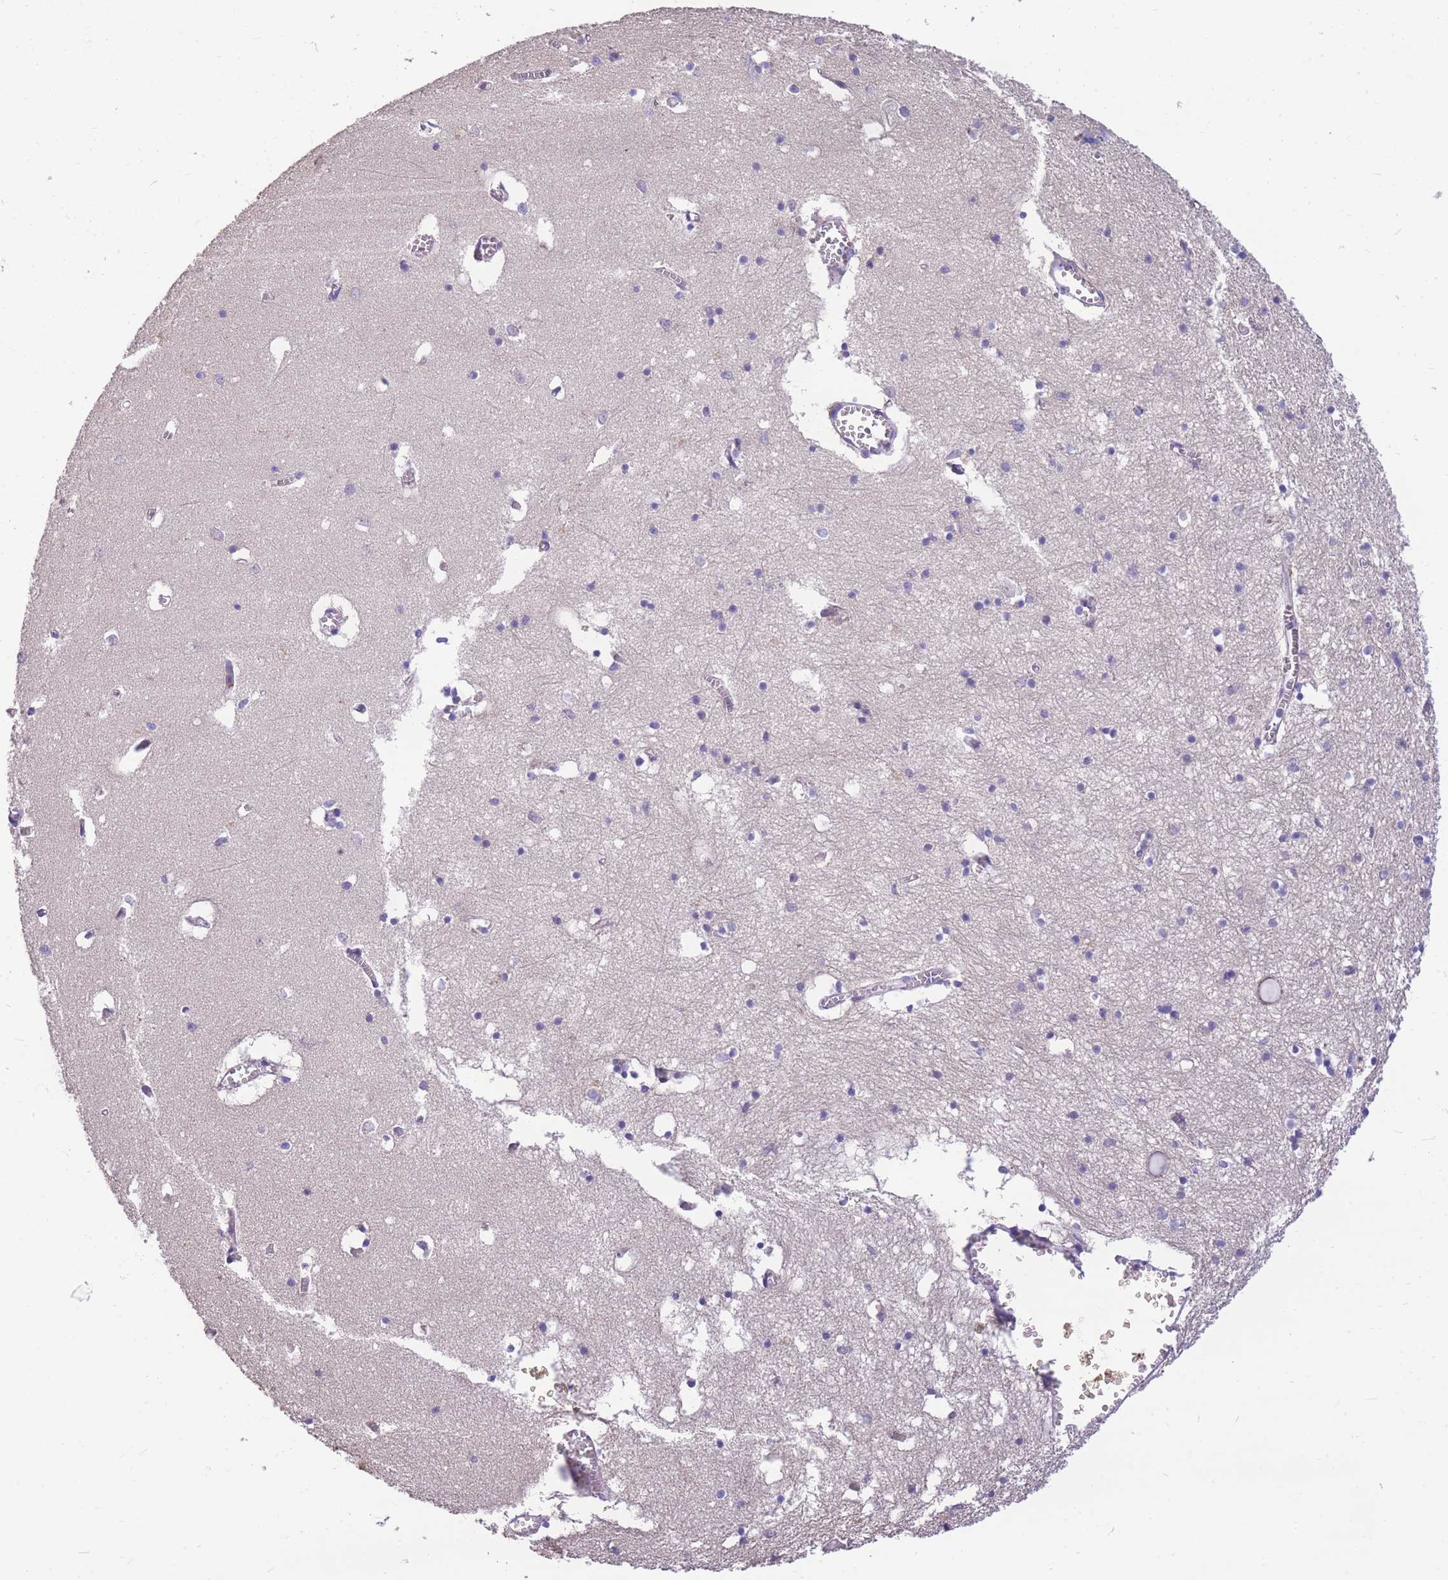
{"staining": {"intensity": "negative", "quantity": "none", "location": "none"}, "tissue": "hippocampus", "cell_type": "Glial cells", "image_type": "normal", "snomed": [{"axis": "morphology", "description": "Normal tissue, NOS"}, {"axis": "topography", "description": "Hippocampus"}], "caption": "Immunohistochemistry (IHC) of unremarkable human hippocampus demonstrates no expression in glial cells.", "gene": "OR5T1", "patient": {"sex": "male", "age": 70}}